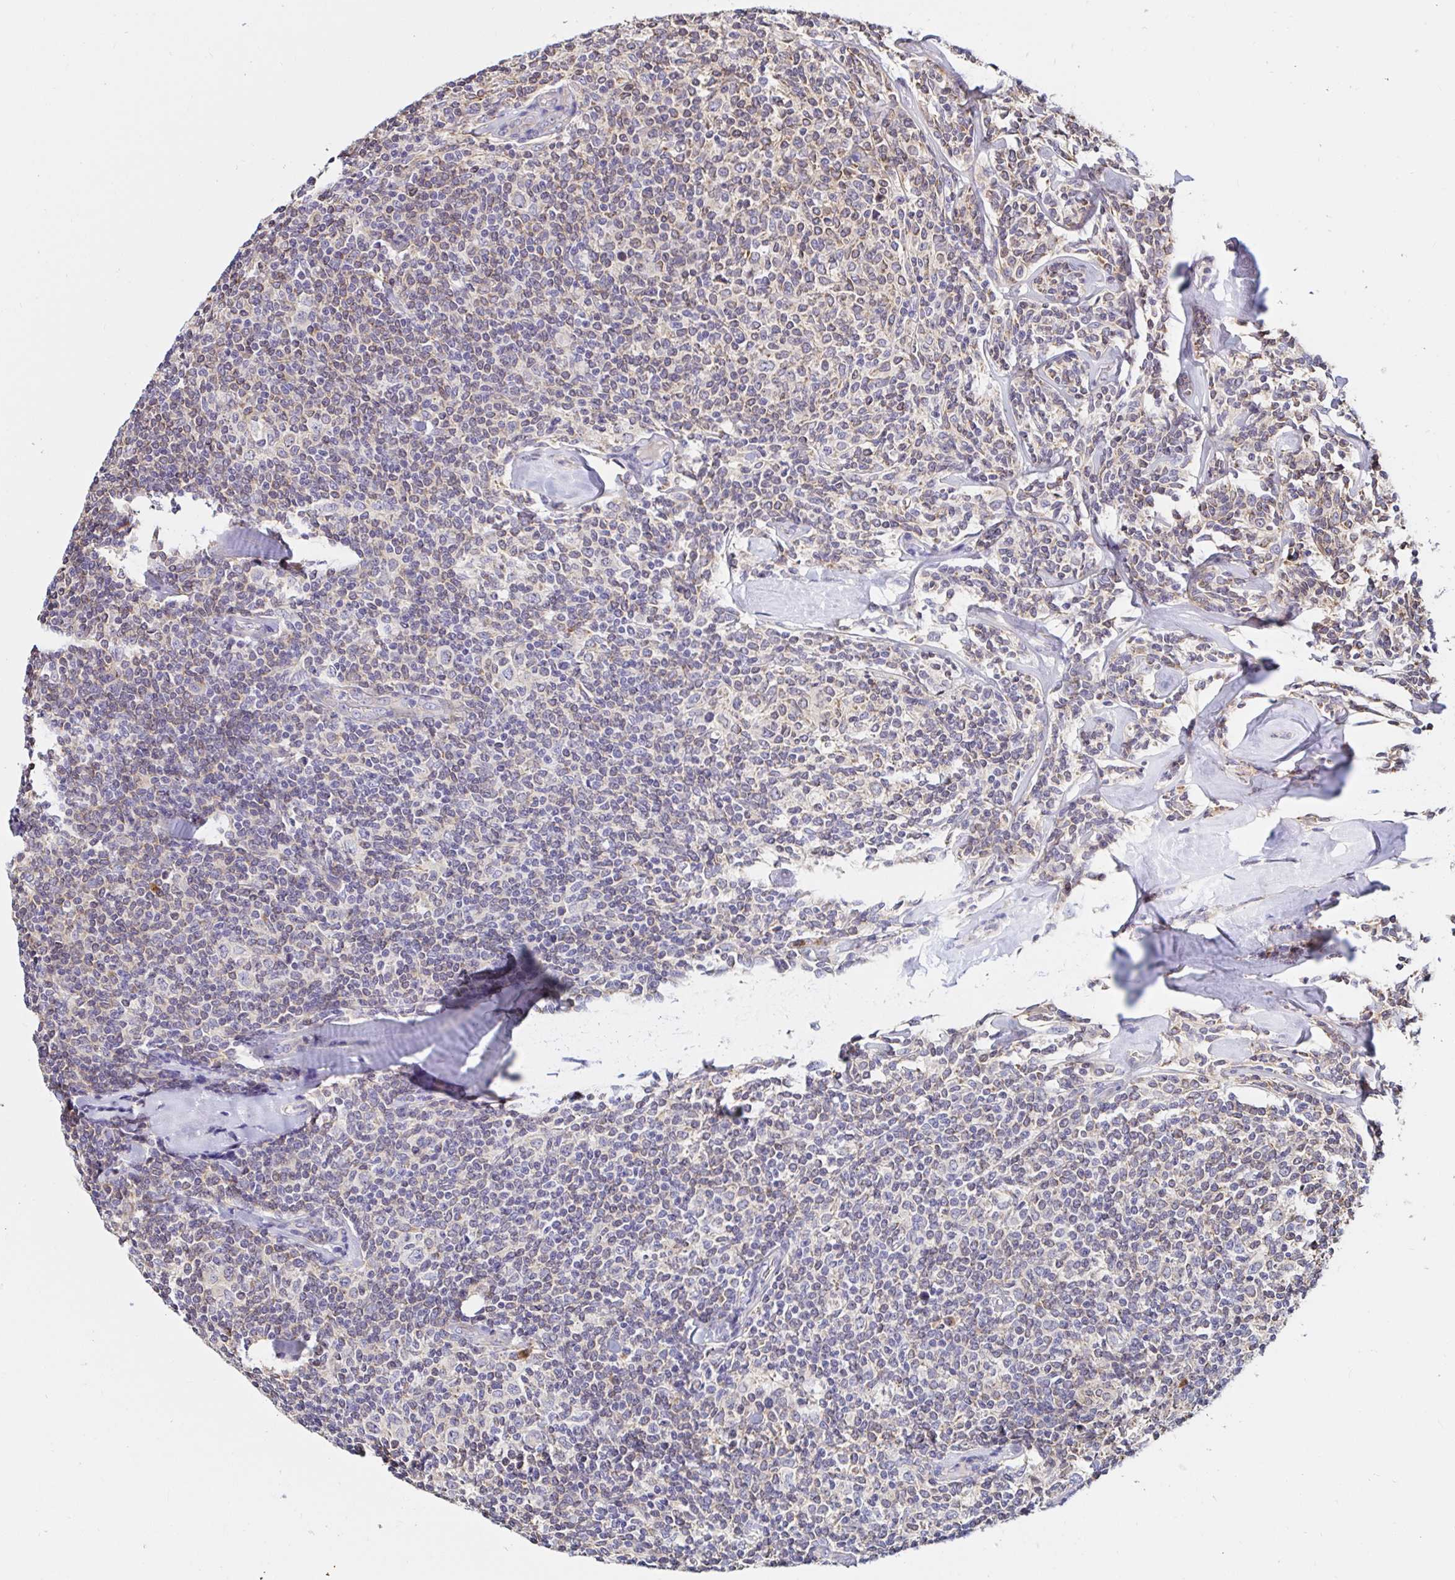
{"staining": {"intensity": "weak", "quantity": "<25%", "location": "cytoplasmic/membranous"}, "tissue": "lymphoma", "cell_type": "Tumor cells", "image_type": "cancer", "snomed": [{"axis": "morphology", "description": "Malignant lymphoma, non-Hodgkin's type, Low grade"}, {"axis": "topography", "description": "Lymph node"}], "caption": "This micrograph is of low-grade malignant lymphoma, non-Hodgkin's type stained with immunohistochemistry to label a protein in brown with the nuclei are counter-stained blue. There is no expression in tumor cells.", "gene": "VSIG2", "patient": {"sex": "female", "age": 56}}